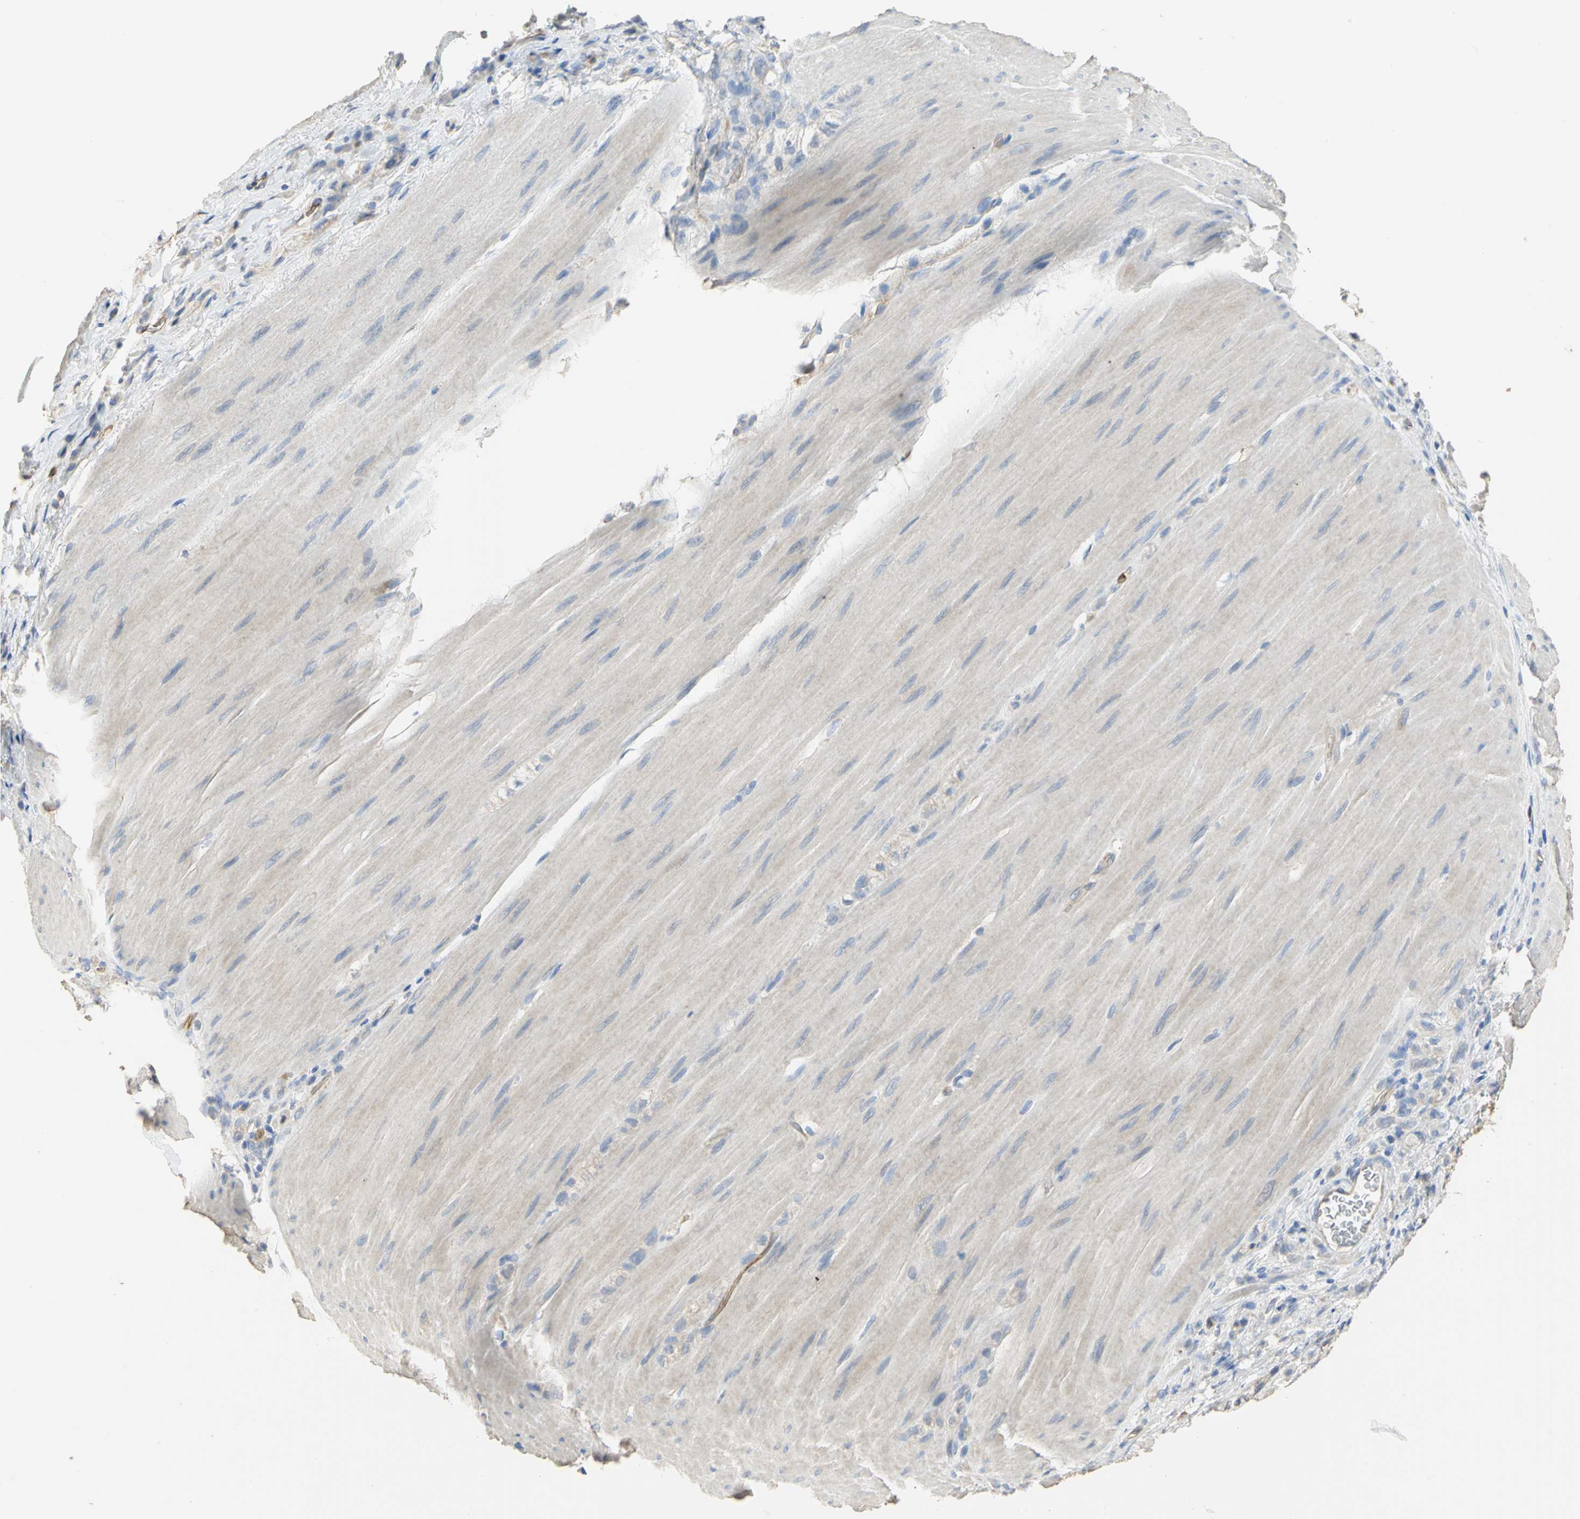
{"staining": {"intensity": "negative", "quantity": "none", "location": "none"}, "tissue": "stomach cancer", "cell_type": "Tumor cells", "image_type": "cancer", "snomed": [{"axis": "morphology", "description": "Adenocarcinoma, NOS"}, {"axis": "topography", "description": "Stomach"}], "caption": "The image reveals no significant positivity in tumor cells of adenocarcinoma (stomach).", "gene": "DLGAP5", "patient": {"sex": "male", "age": 82}}